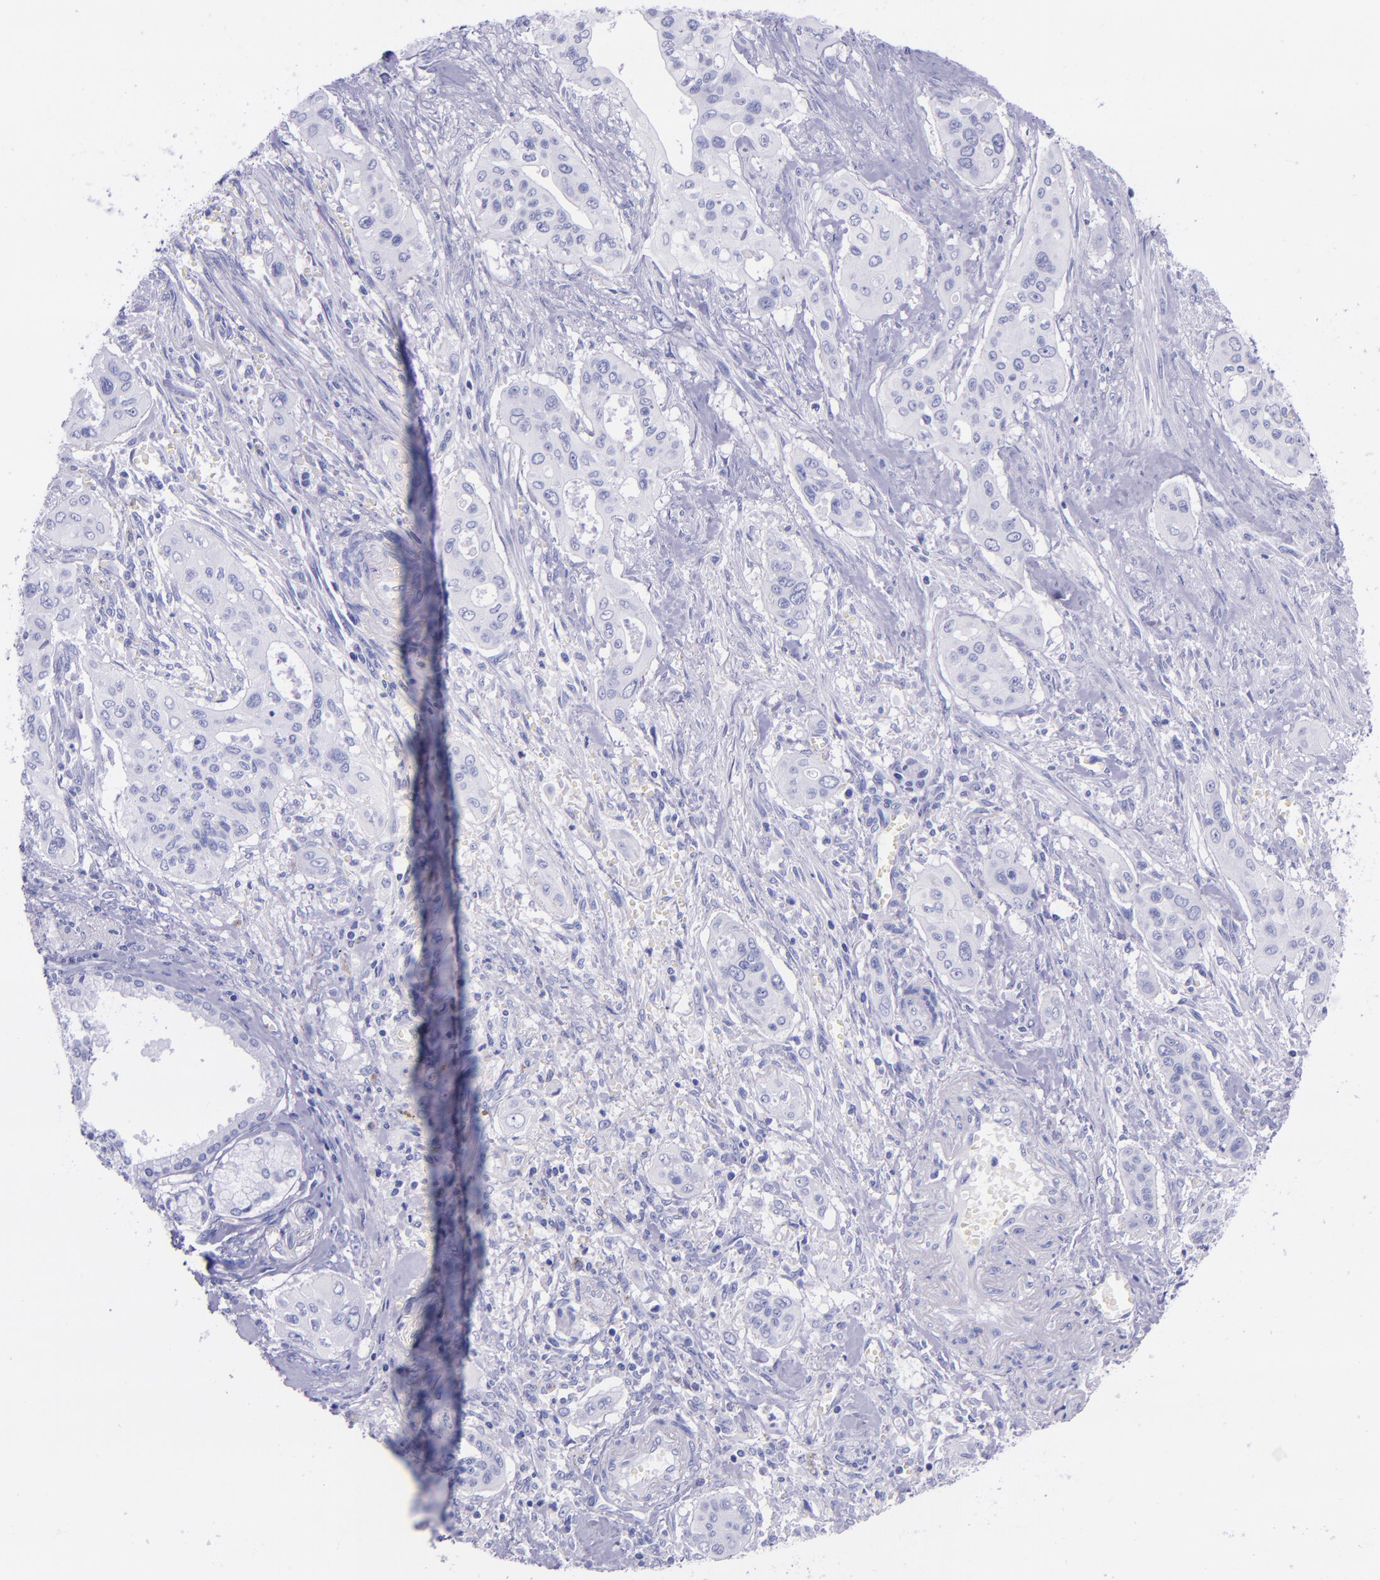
{"staining": {"intensity": "negative", "quantity": "none", "location": "none"}, "tissue": "pancreatic cancer", "cell_type": "Tumor cells", "image_type": "cancer", "snomed": [{"axis": "morphology", "description": "Adenocarcinoma, NOS"}, {"axis": "topography", "description": "Pancreas"}], "caption": "Tumor cells show no significant protein expression in adenocarcinoma (pancreatic).", "gene": "MBP", "patient": {"sex": "male", "age": 77}}